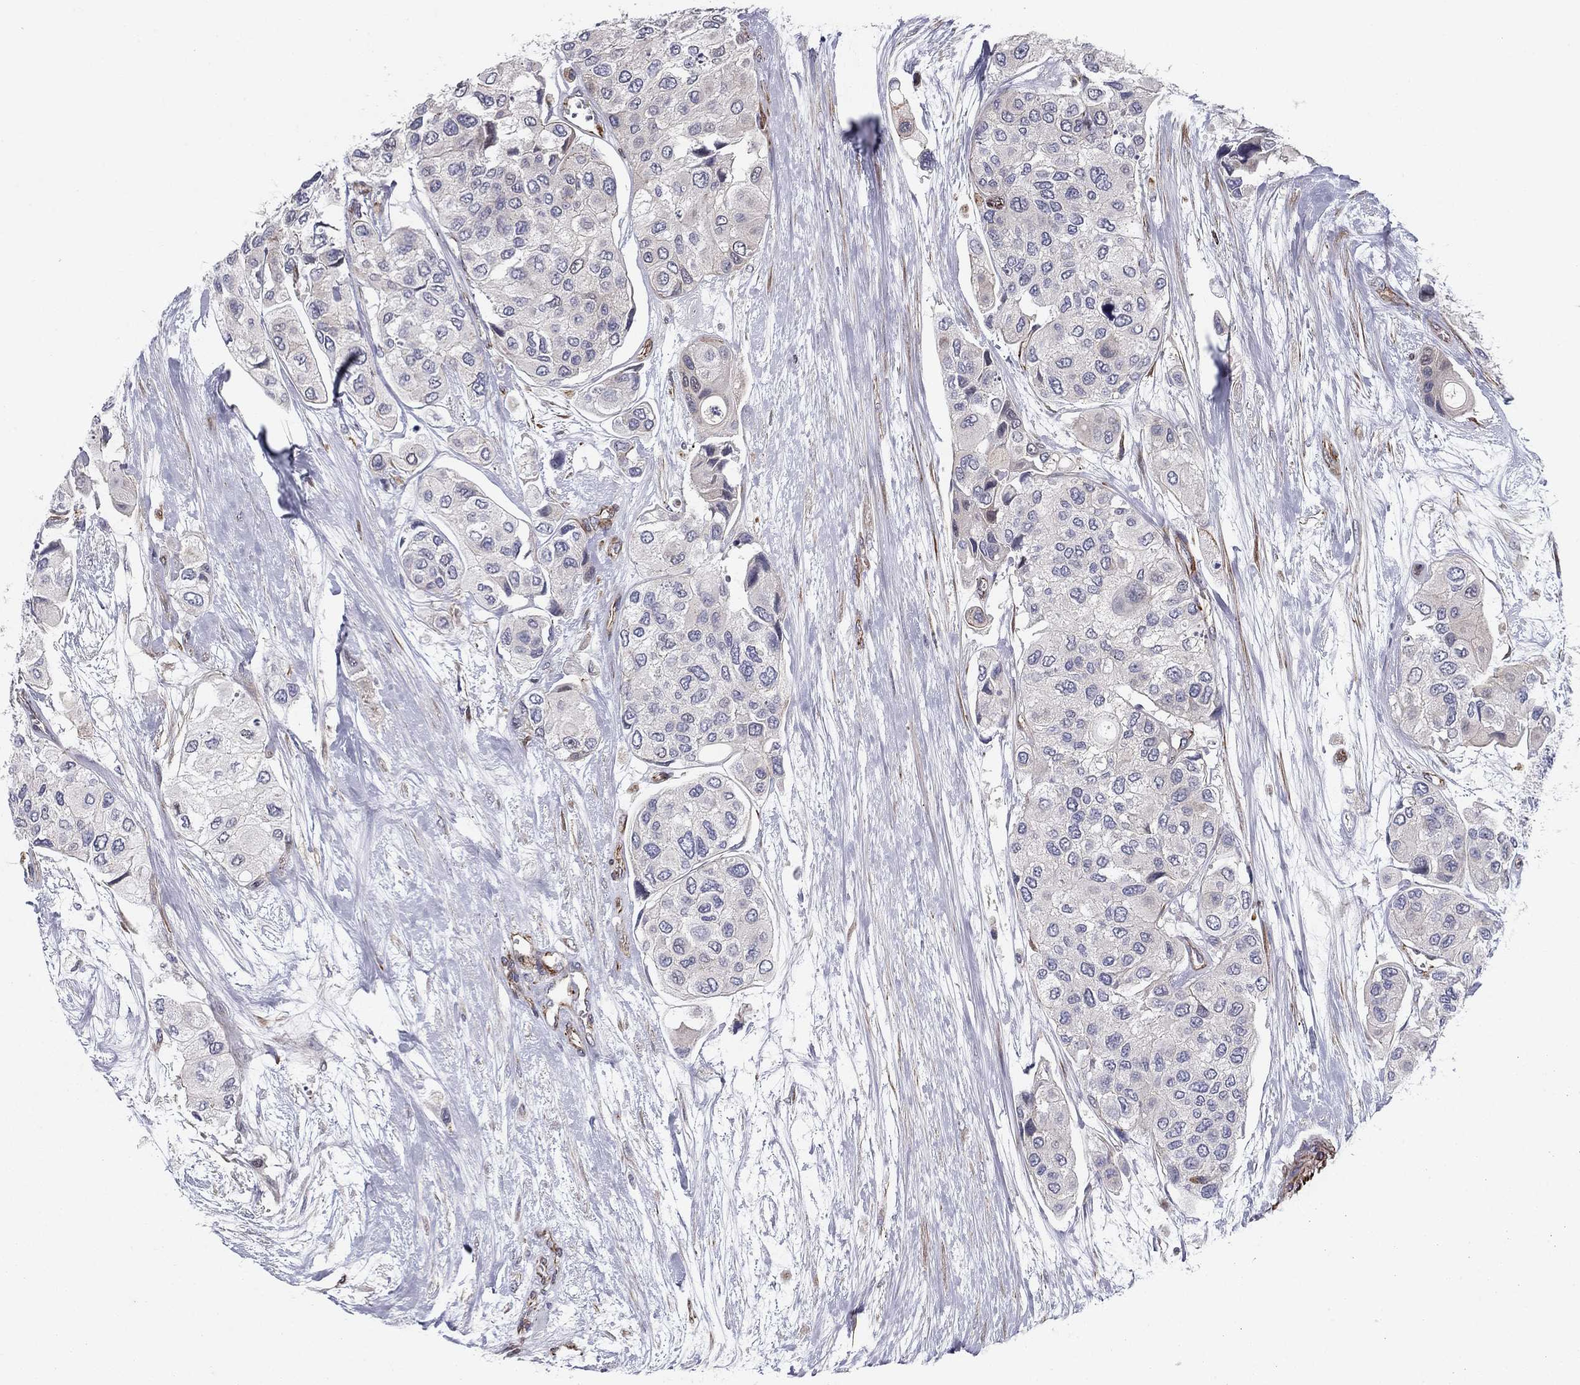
{"staining": {"intensity": "negative", "quantity": "none", "location": "none"}, "tissue": "urothelial cancer", "cell_type": "Tumor cells", "image_type": "cancer", "snomed": [{"axis": "morphology", "description": "Urothelial carcinoma, High grade"}, {"axis": "topography", "description": "Urinary bladder"}], "caption": "Immunohistochemistry photomicrograph of neoplastic tissue: human urothelial cancer stained with DAB (3,3'-diaminobenzidine) displays no significant protein expression in tumor cells.", "gene": "CLSTN1", "patient": {"sex": "male", "age": 77}}